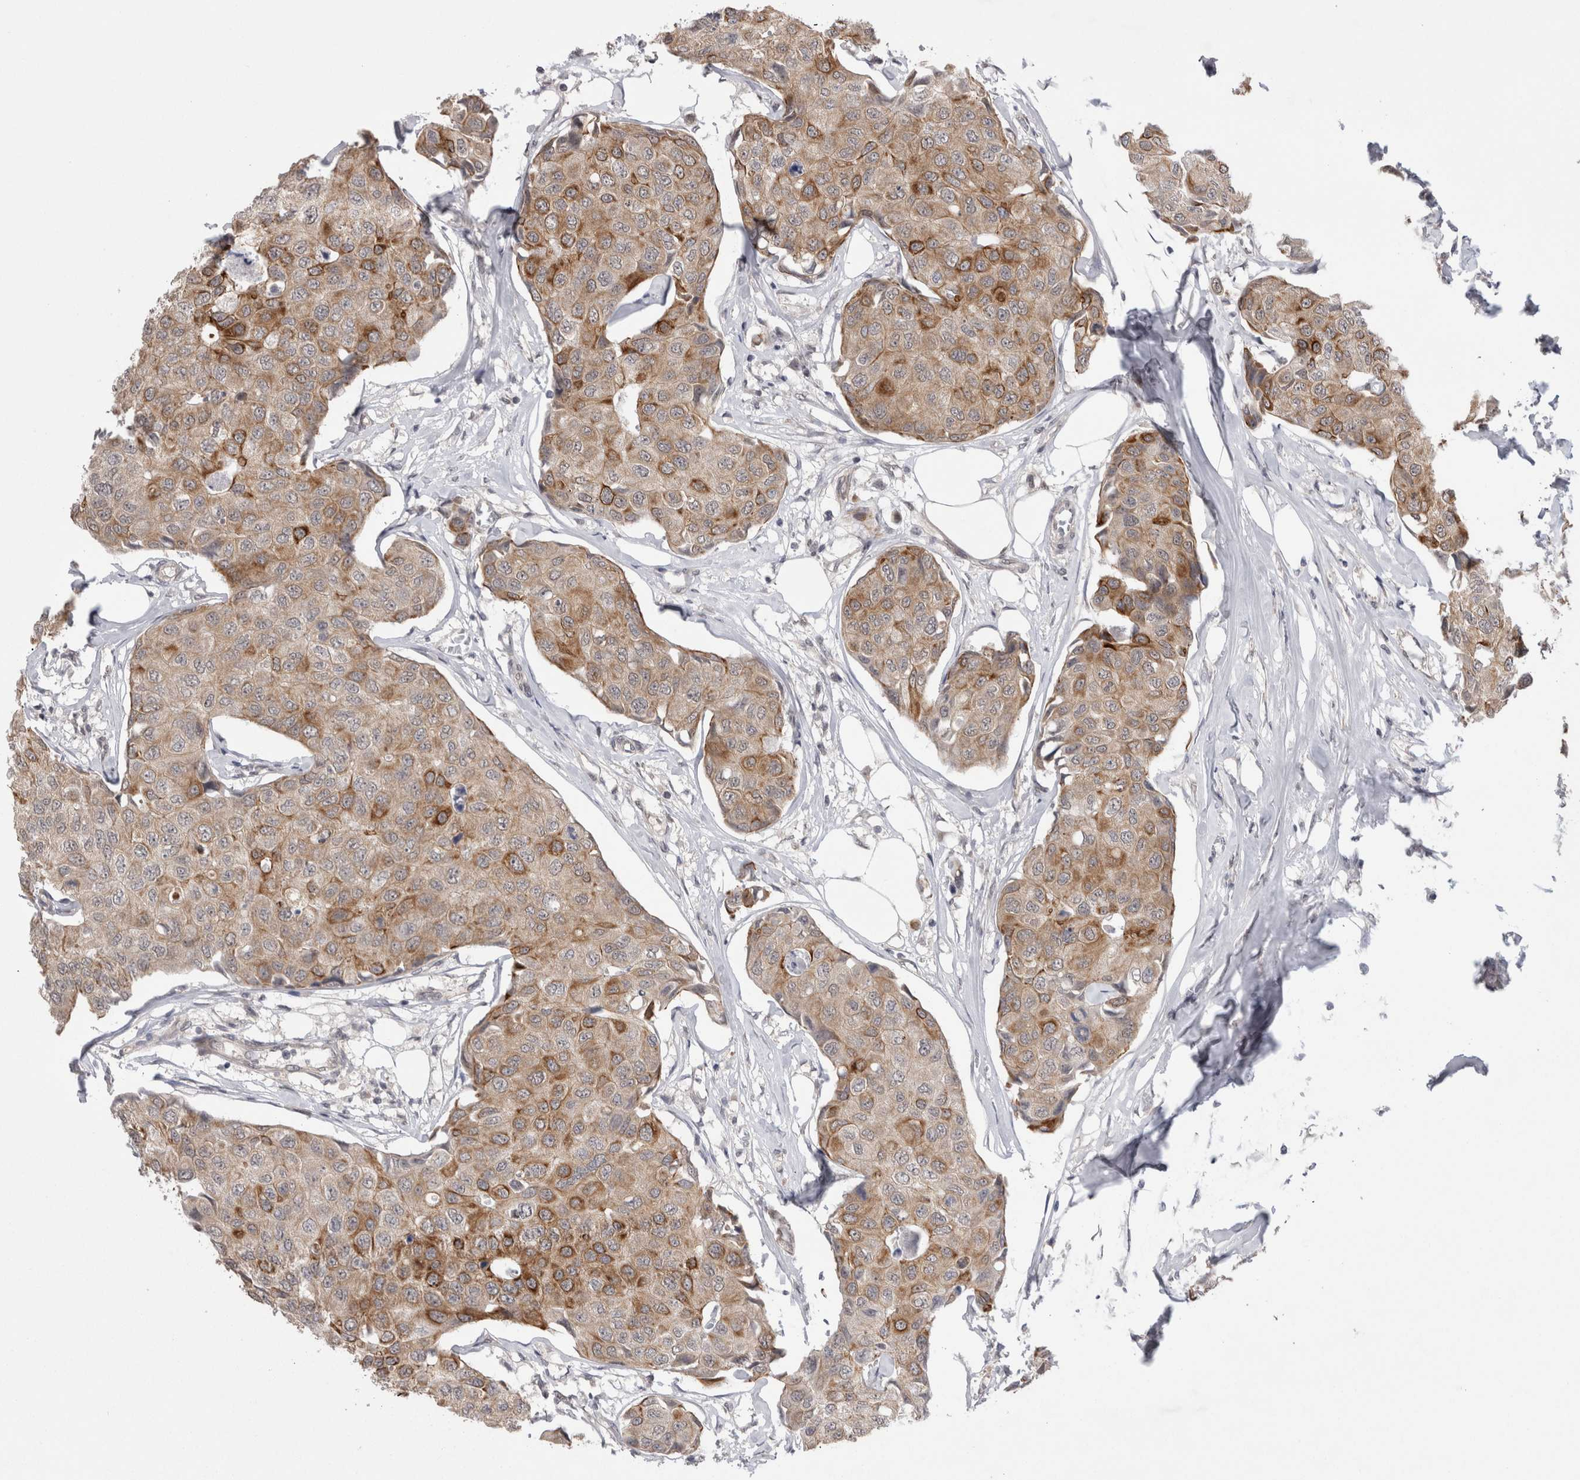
{"staining": {"intensity": "moderate", "quantity": "25%-75%", "location": "cytoplasmic/membranous"}, "tissue": "breast cancer", "cell_type": "Tumor cells", "image_type": "cancer", "snomed": [{"axis": "morphology", "description": "Duct carcinoma"}, {"axis": "topography", "description": "Breast"}], "caption": "This histopathology image displays IHC staining of human infiltrating ductal carcinoma (breast), with medium moderate cytoplasmic/membranous positivity in approximately 25%-75% of tumor cells.", "gene": "ZNF341", "patient": {"sex": "female", "age": 80}}